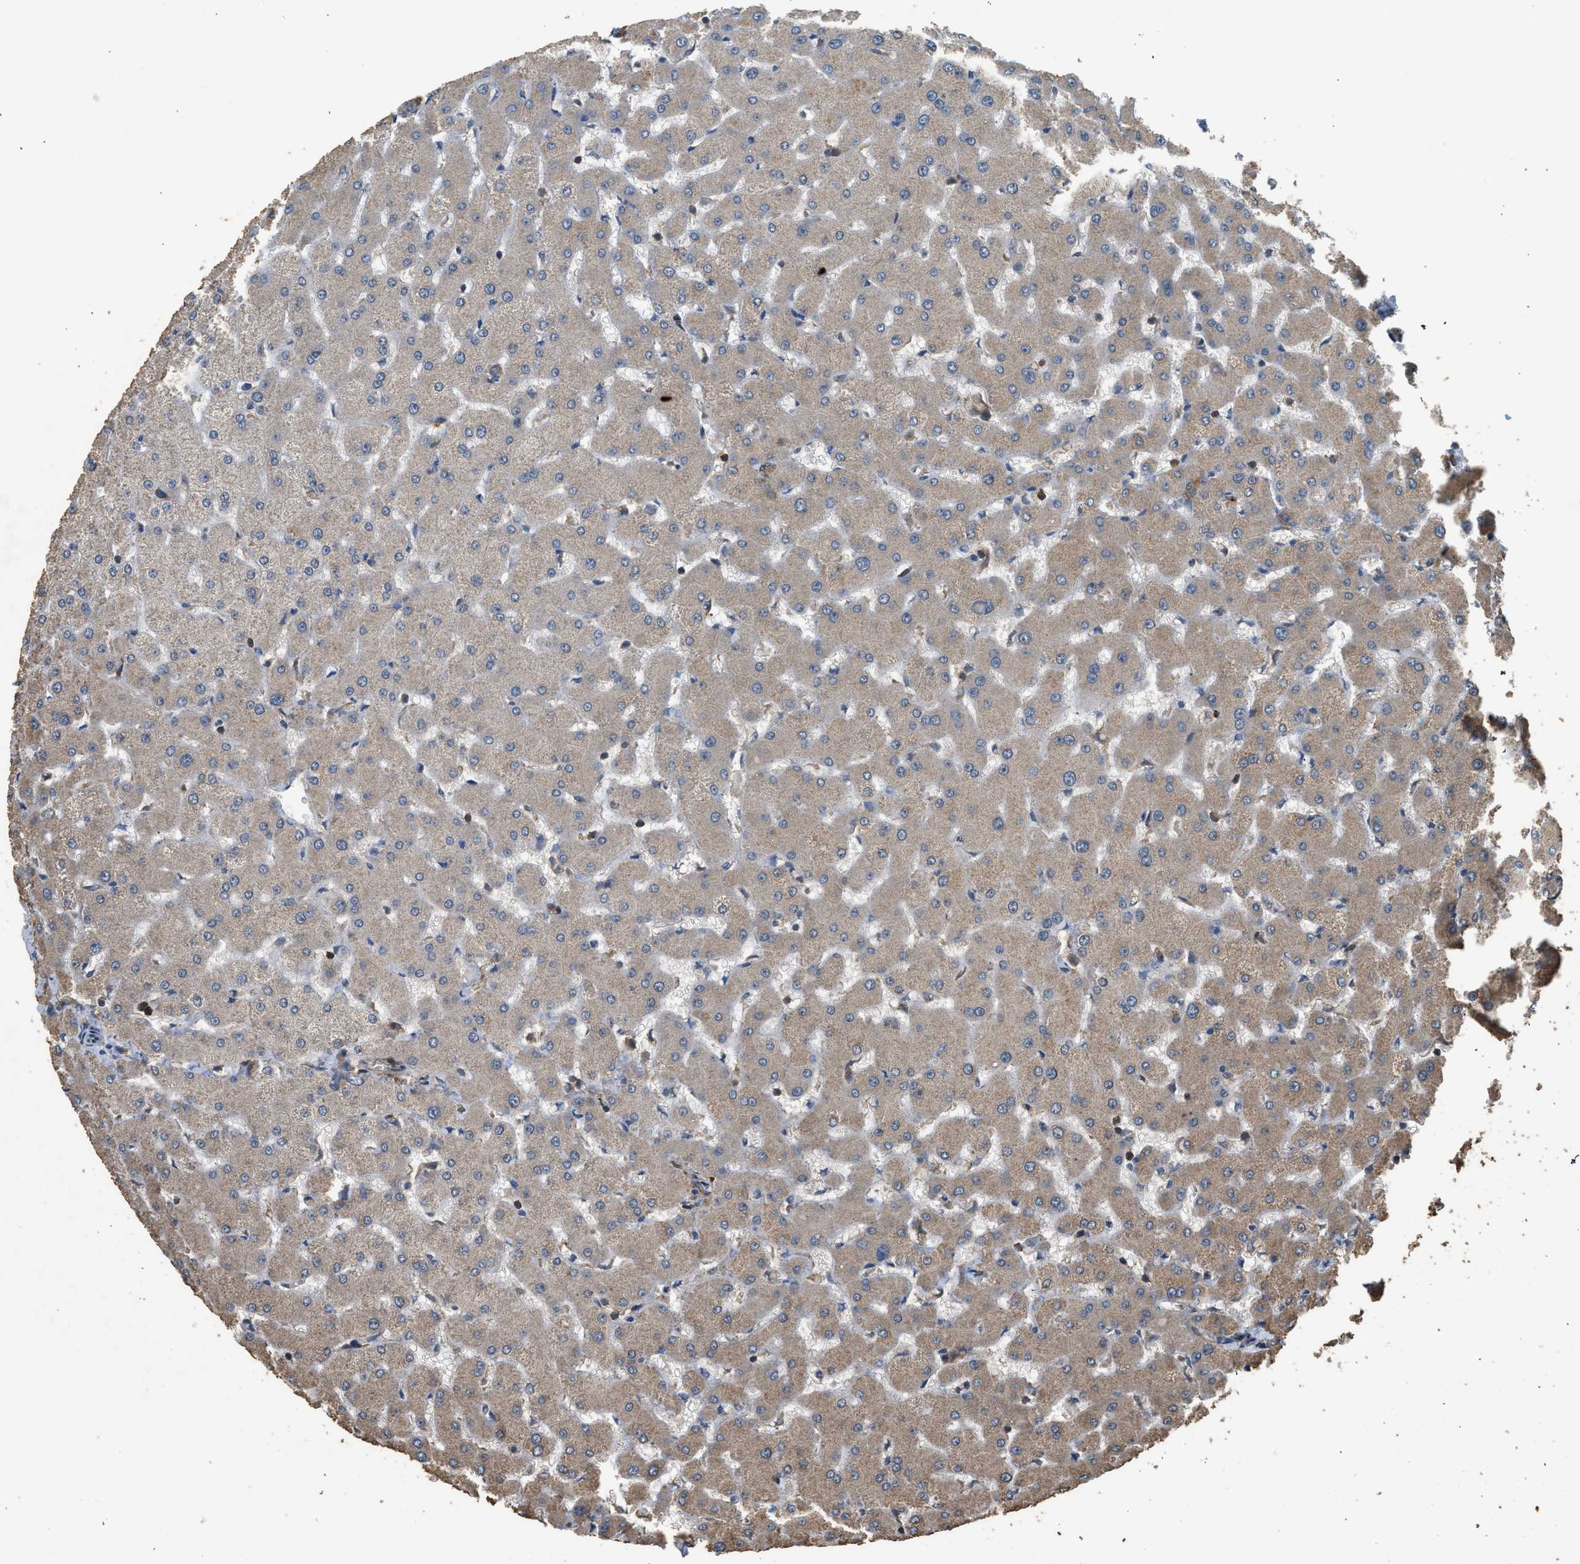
{"staining": {"intensity": "moderate", "quantity": ">75%", "location": "cytoplasmic/membranous"}, "tissue": "liver", "cell_type": "Cholangiocytes", "image_type": "normal", "snomed": [{"axis": "morphology", "description": "Normal tissue, NOS"}, {"axis": "topography", "description": "Liver"}], "caption": "Immunohistochemical staining of normal liver exhibits medium levels of moderate cytoplasmic/membranous positivity in about >75% of cholangiocytes. Using DAB (3,3'-diaminobenzidine) (brown) and hematoxylin (blue) stains, captured at high magnification using brightfield microscopy.", "gene": "HIP1R", "patient": {"sex": "female", "age": 63}}